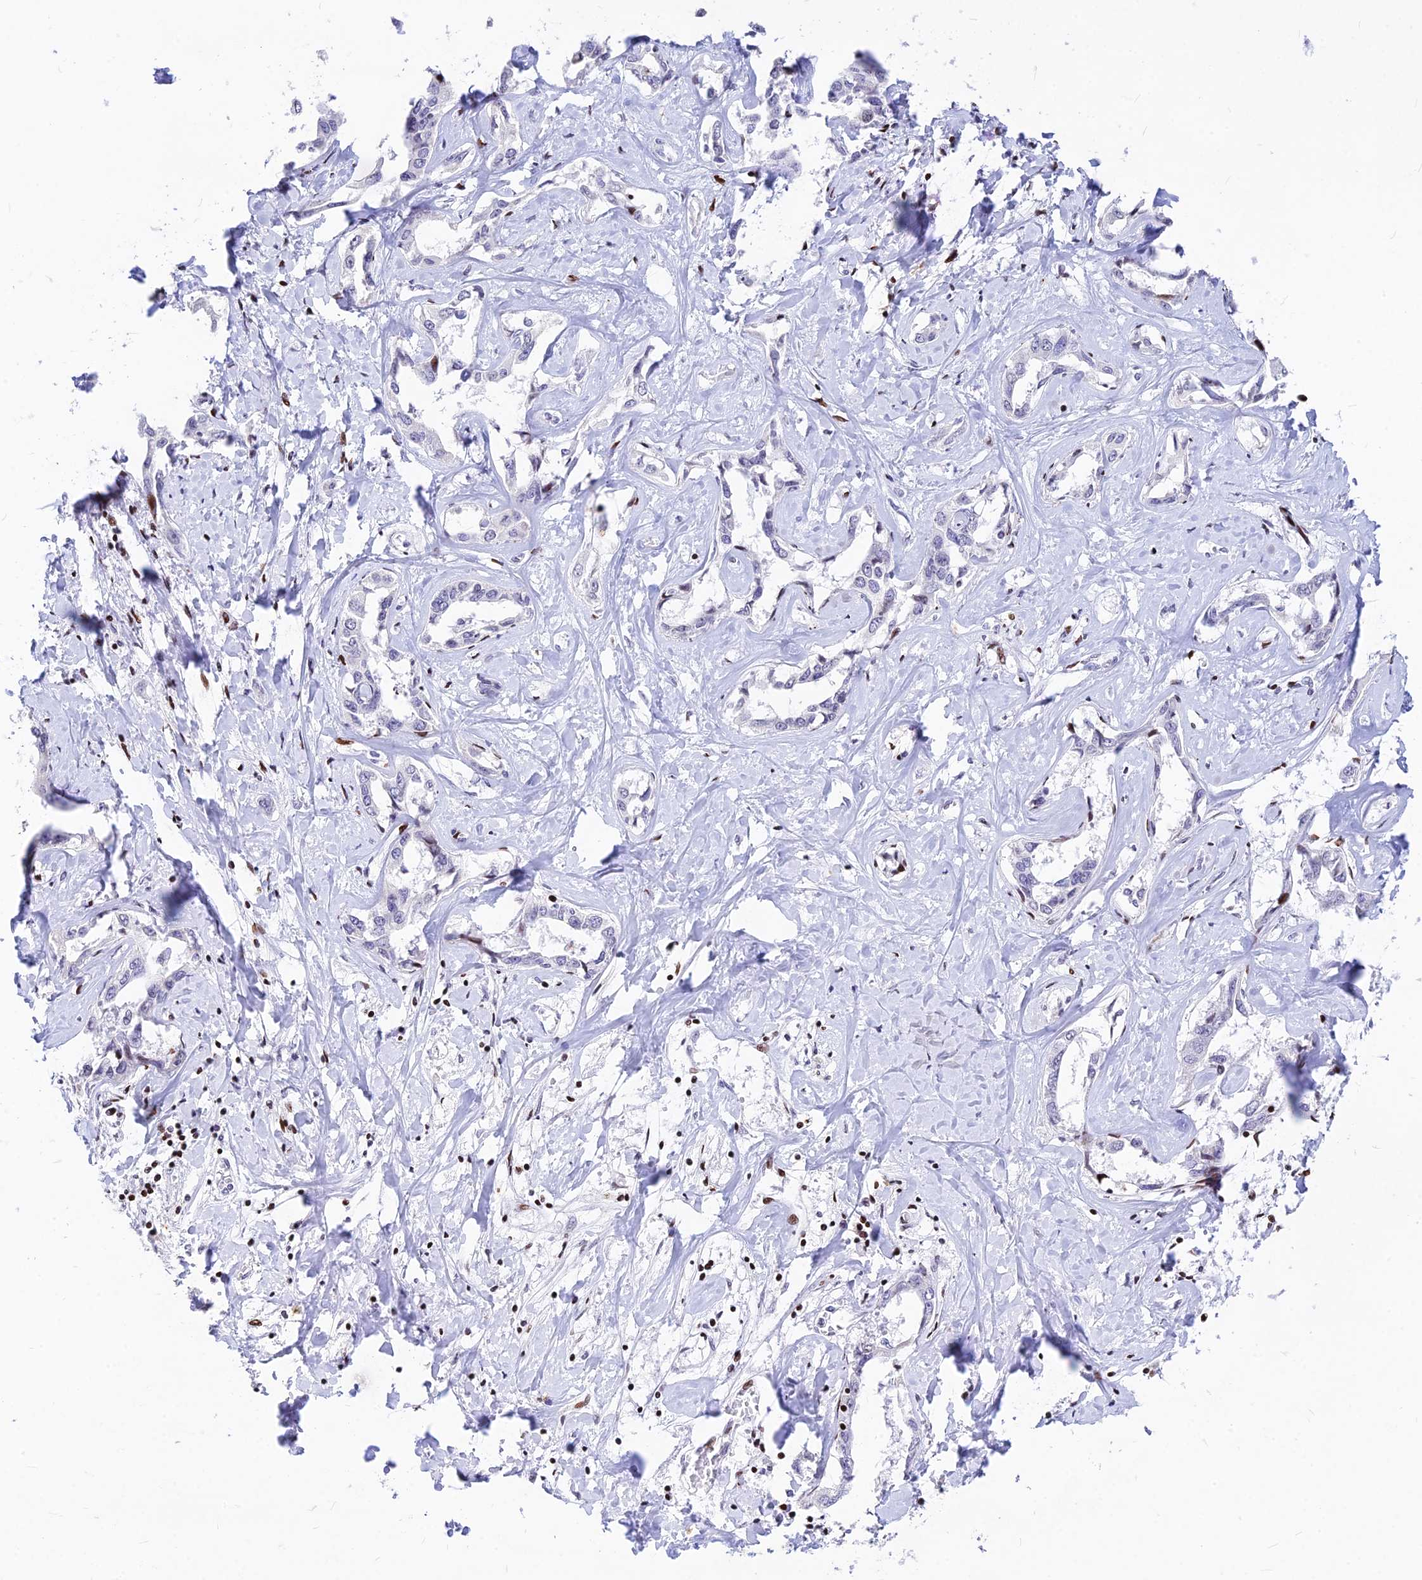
{"staining": {"intensity": "negative", "quantity": "none", "location": "none"}, "tissue": "liver cancer", "cell_type": "Tumor cells", "image_type": "cancer", "snomed": [{"axis": "morphology", "description": "Cholangiocarcinoma"}, {"axis": "topography", "description": "Liver"}], "caption": "Immunohistochemistry of liver cancer displays no positivity in tumor cells. (Stains: DAB immunohistochemistry with hematoxylin counter stain, Microscopy: brightfield microscopy at high magnification).", "gene": "PRPS1", "patient": {"sex": "male", "age": 59}}